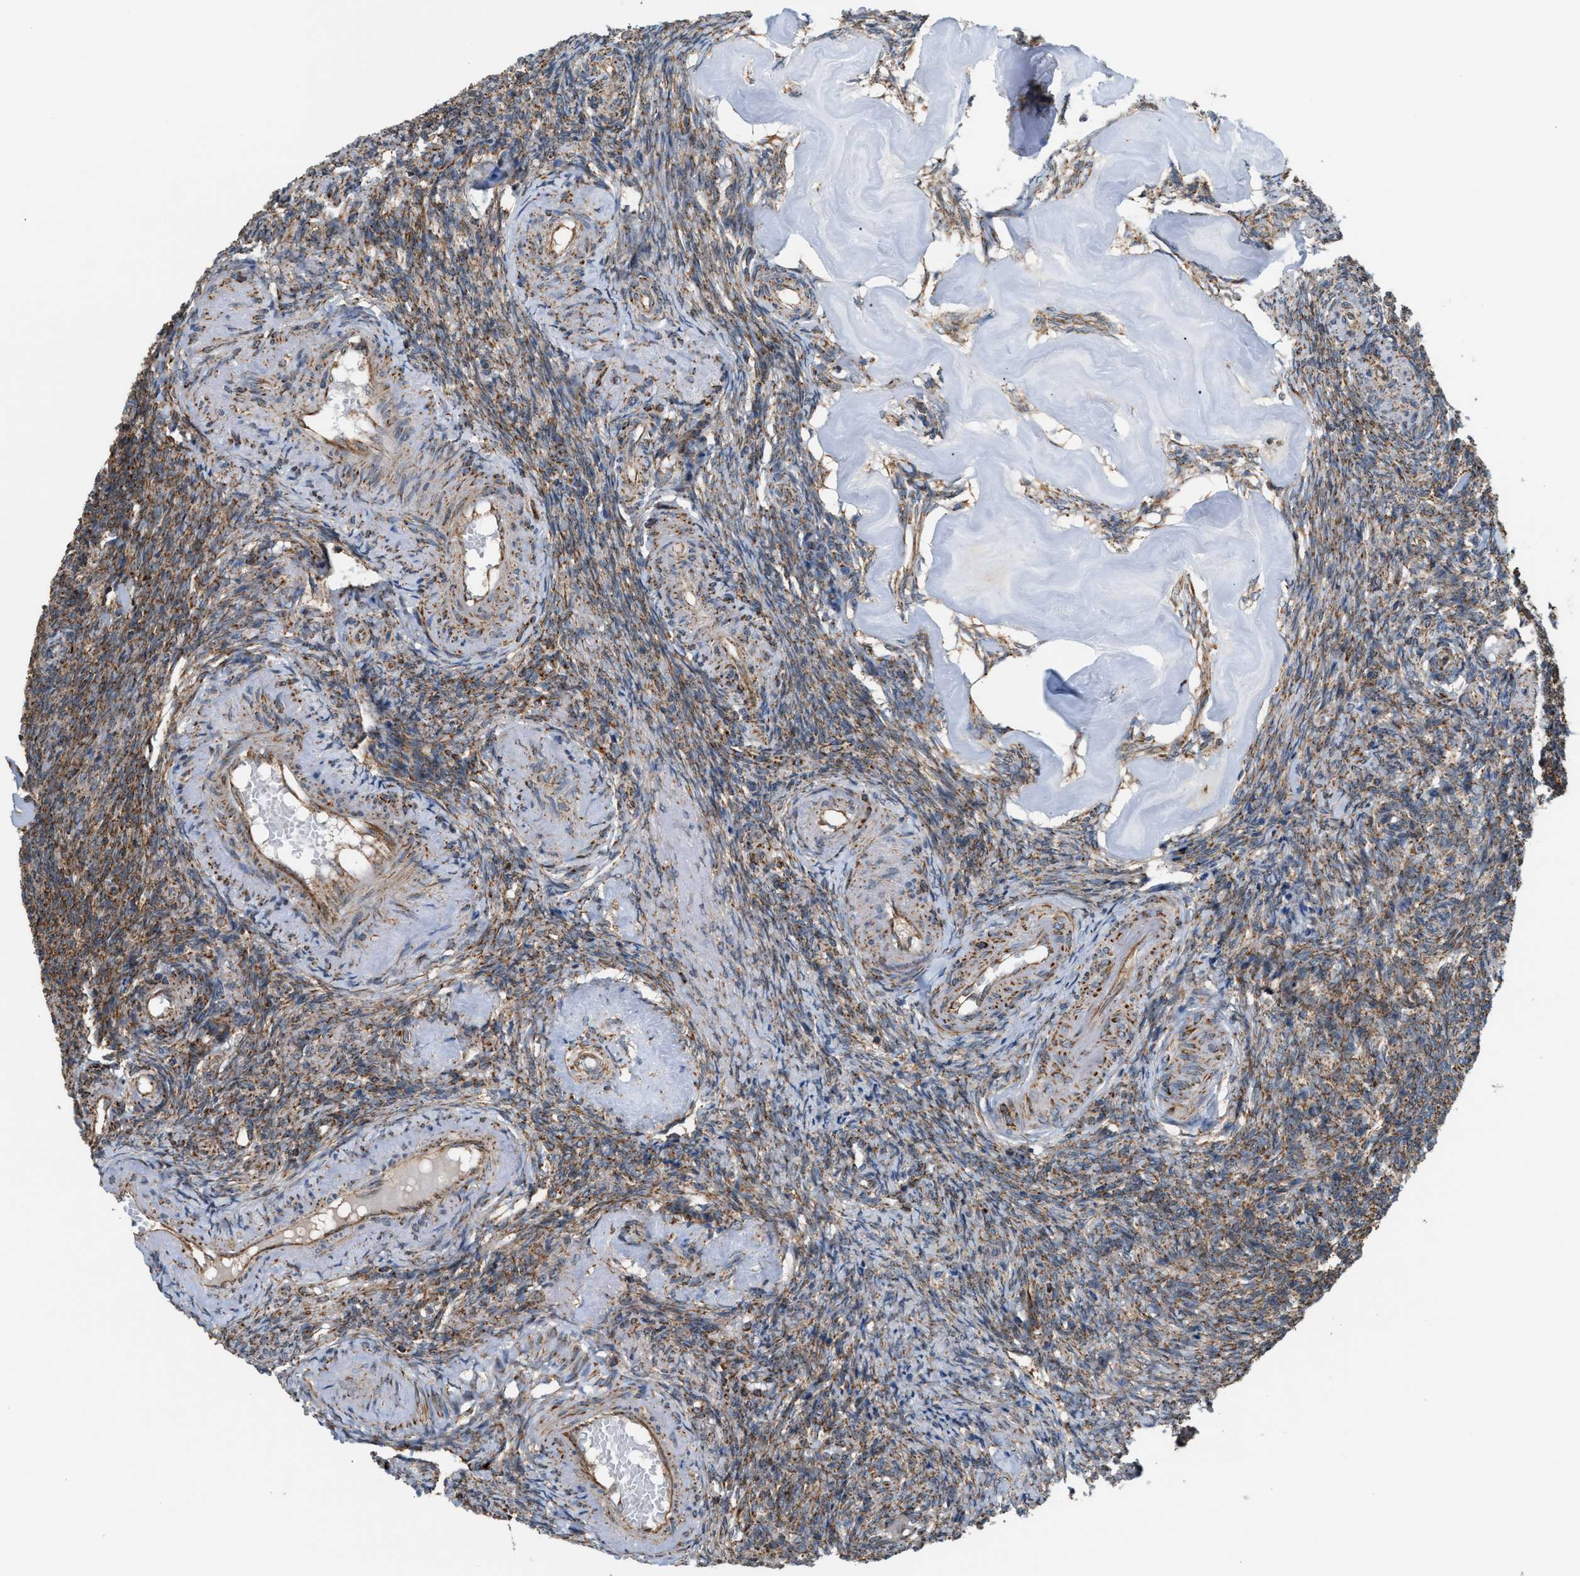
{"staining": {"intensity": "moderate", "quantity": ">75%", "location": "cytoplasmic/membranous"}, "tissue": "ovary", "cell_type": "Ovarian stroma cells", "image_type": "normal", "snomed": [{"axis": "morphology", "description": "Normal tissue, NOS"}, {"axis": "topography", "description": "Ovary"}], "caption": "A micrograph showing moderate cytoplasmic/membranous positivity in about >75% of ovarian stroma cells in benign ovary, as visualized by brown immunohistochemical staining.", "gene": "SGSM2", "patient": {"sex": "female", "age": 41}}